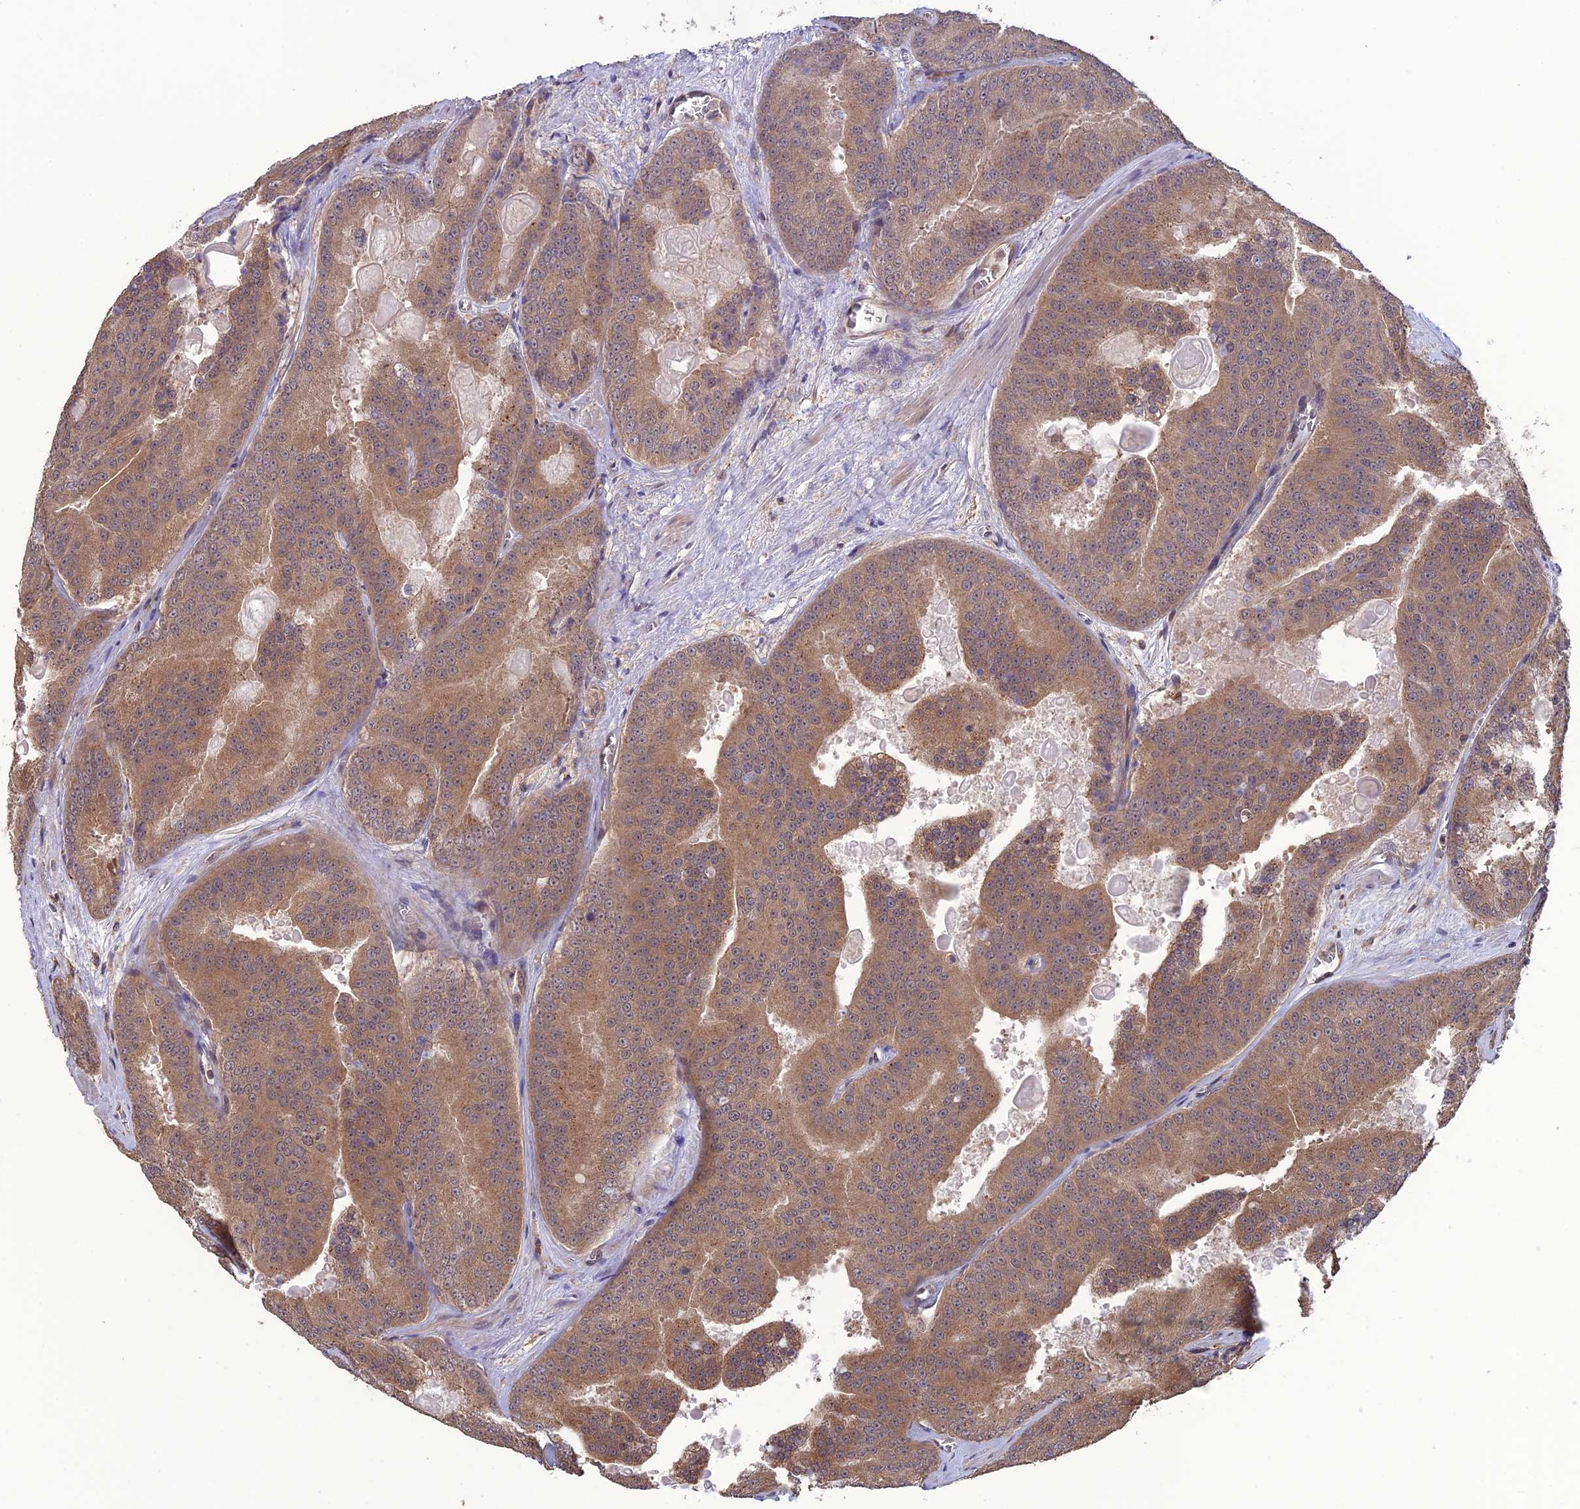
{"staining": {"intensity": "weak", "quantity": ">75%", "location": "cytoplasmic/membranous"}, "tissue": "prostate cancer", "cell_type": "Tumor cells", "image_type": "cancer", "snomed": [{"axis": "morphology", "description": "Adenocarcinoma, High grade"}, {"axis": "topography", "description": "Prostate"}], "caption": "Adenocarcinoma (high-grade) (prostate) tissue demonstrates weak cytoplasmic/membranous positivity in approximately >75% of tumor cells", "gene": "LIN37", "patient": {"sex": "male", "age": 61}}